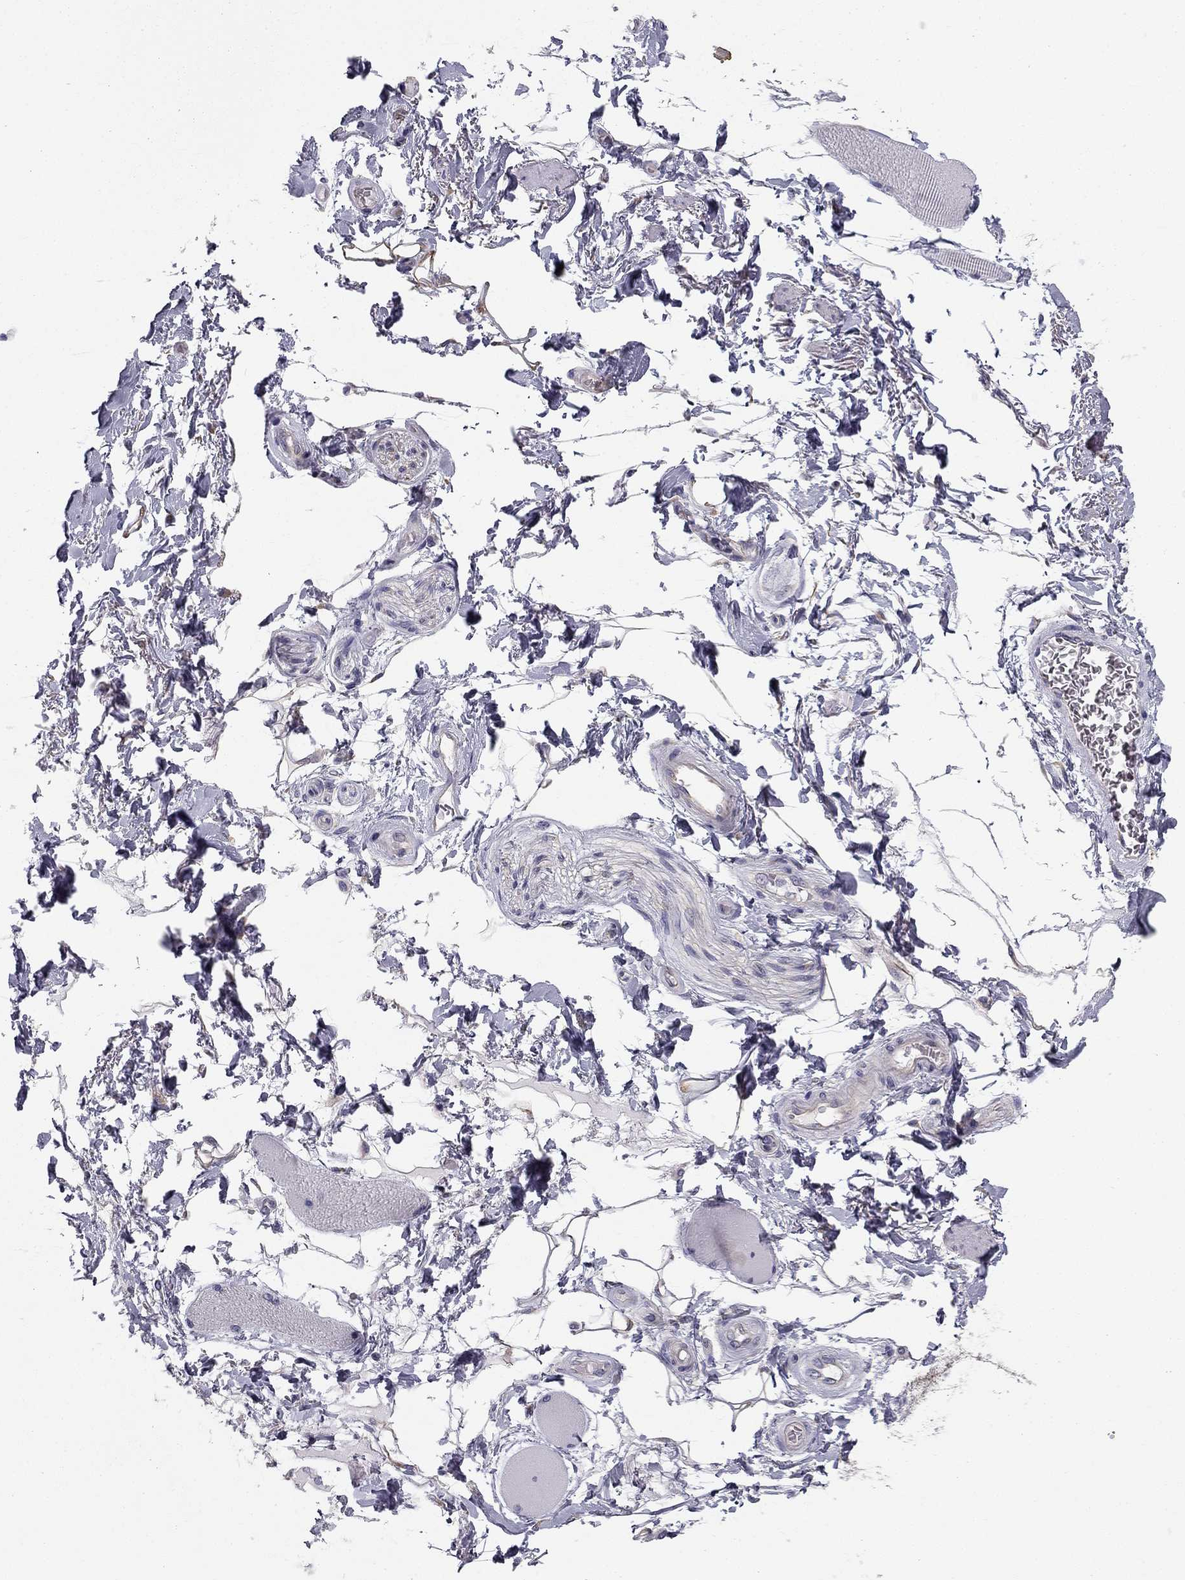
{"staining": {"intensity": "negative", "quantity": "none", "location": "none"}, "tissue": "soft tissue", "cell_type": "Fibroblasts", "image_type": "normal", "snomed": [{"axis": "morphology", "description": "Normal tissue, NOS"}, {"axis": "topography", "description": "Skeletal muscle"}, {"axis": "topography", "description": "Anal"}, {"axis": "topography", "description": "Peripheral nerve tissue"}], "caption": "Micrograph shows no significant protein staining in fibroblasts of unremarkable soft tissue.", "gene": "CCDC40", "patient": {"sex": "male", "age": 53}}